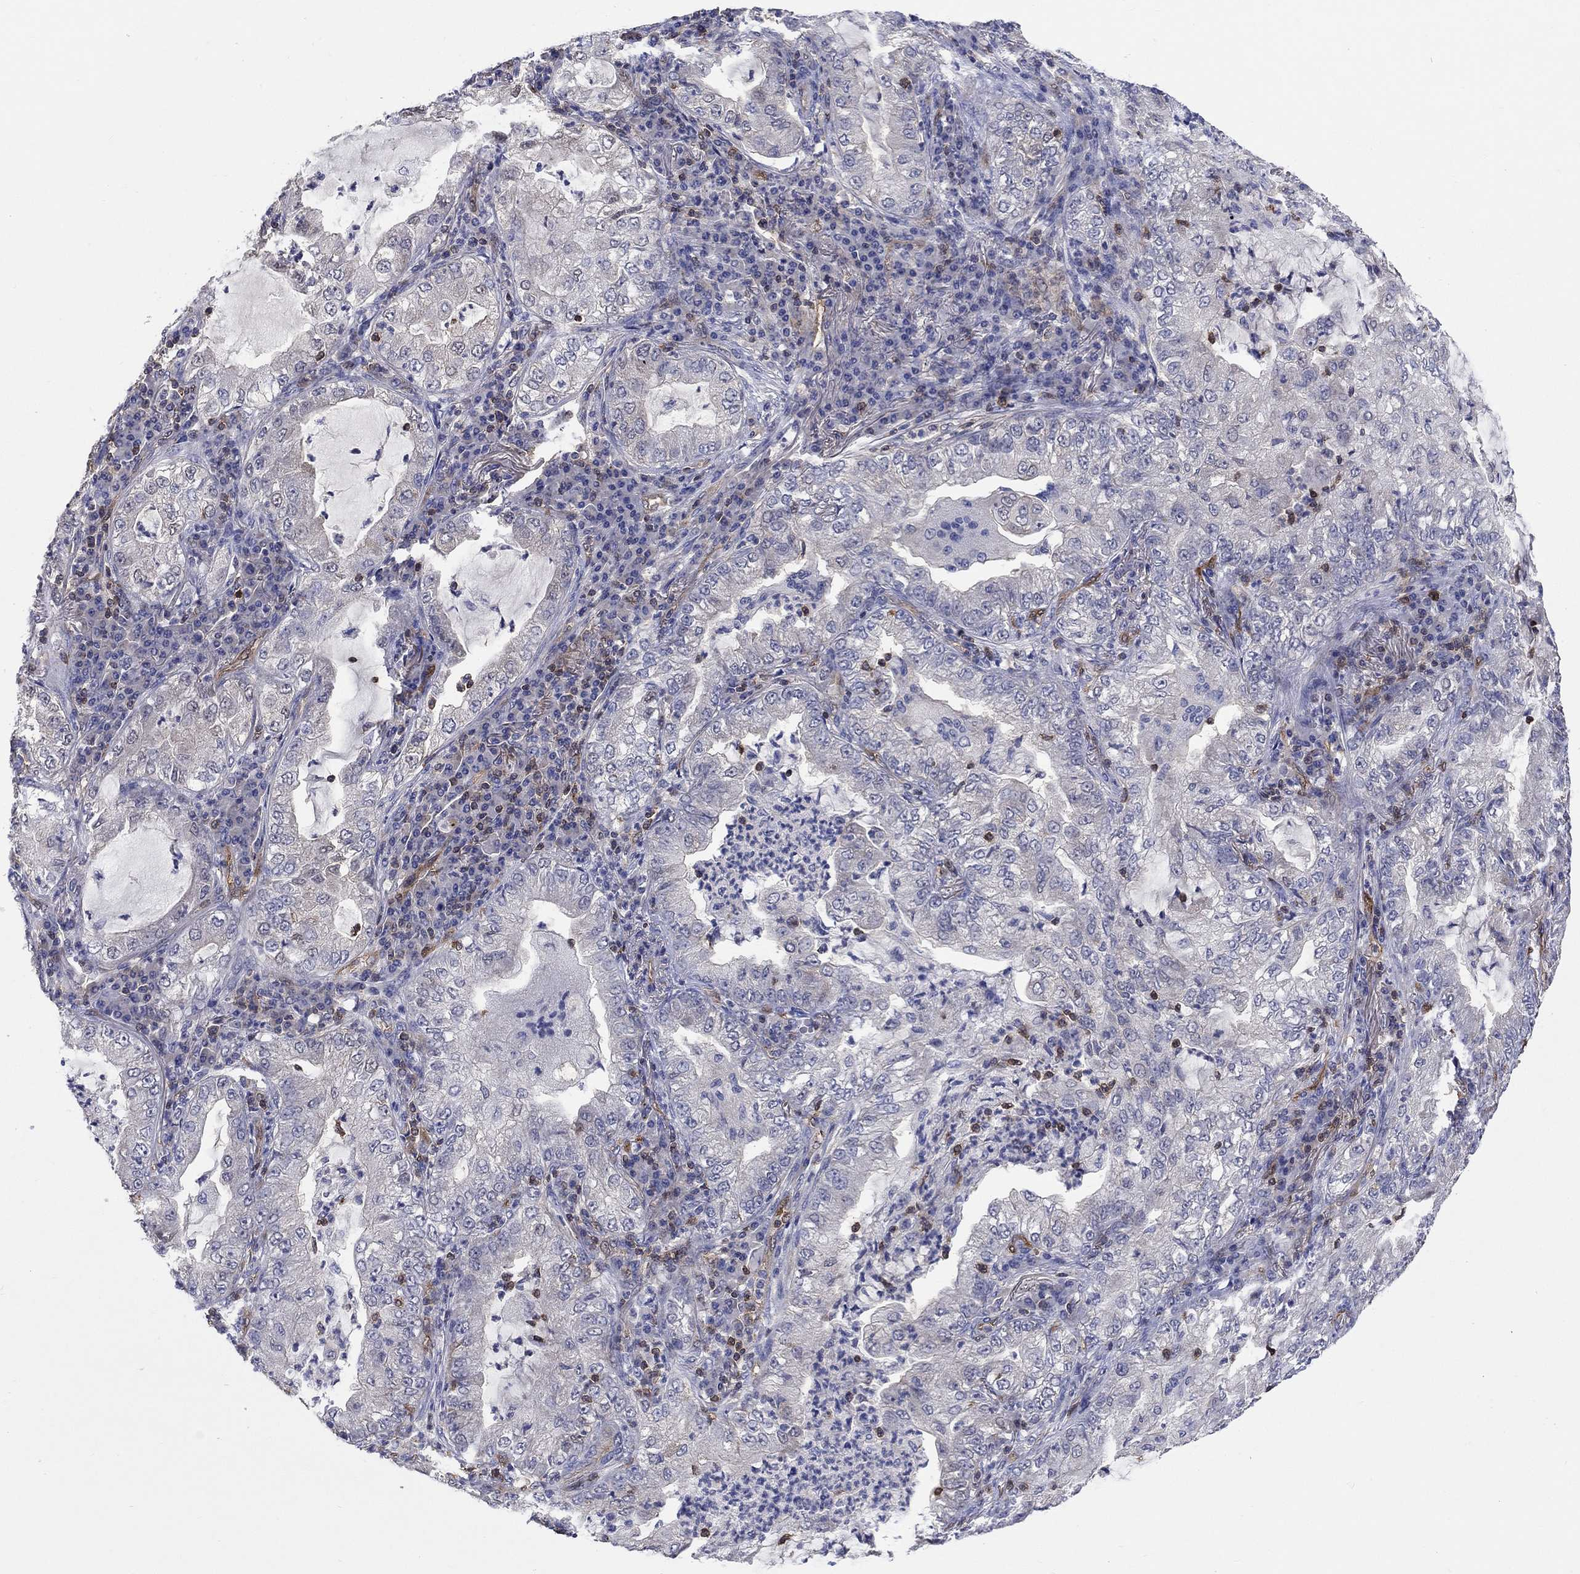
{"staining": {"intensity": "negative", "quantity": "none", "location": "none"}, "tissue": "lung cancer", "cell_type": "Tumor cells", "image_type": "cancer", "snomed": [{"axis": "morphology", "description": "Adenocarcinoma, NOS"}, {"axis": "topography", "description": "Lung"}], "caption": "IHC micrograph of lung cancer stained for a protein (brown), which reveals no expression in tumor cells. (DAB (3,3'-diaminobenzidine) immunohistochemistry with hematoxylin counter stain).", "gene": "AGFG2", "patient": {"sex": "female", "age": 73}}